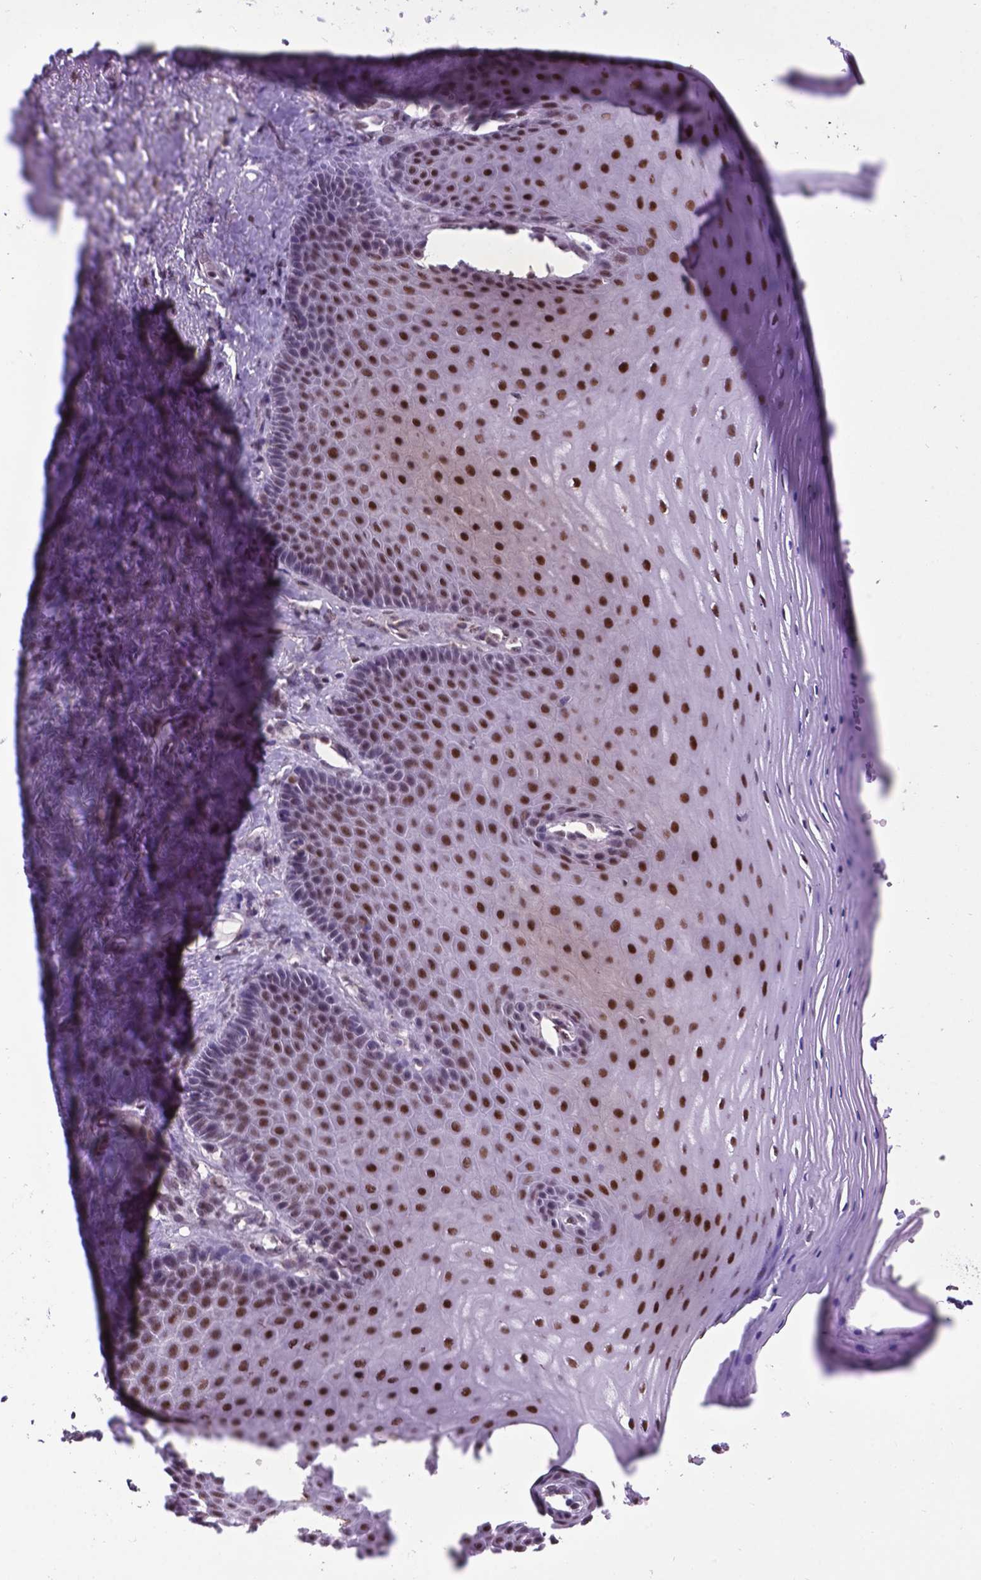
{"staining": {"intensity": "strong", "quantity": "25%-75%", "location": "nuclear"}, "tissue": "vagina", "cell_type": "Squamous epithelial cells", "image_type": "normal", "snomed": [{"axis": "morphology", "description": "Normal tissue, NOS"}, {"axis": "topography", "description": "Vagina"}], "caption": "Immunohistochemistry (DAB) staining of unremarkable vagina displays strong nuclear protein expression in approximately 25%-75% of squamous epithelial cells. (IHC, brightfield microscopy, high magnification).", "gene": "EAF1", "patient": {"sex": "female", "age": 83}}